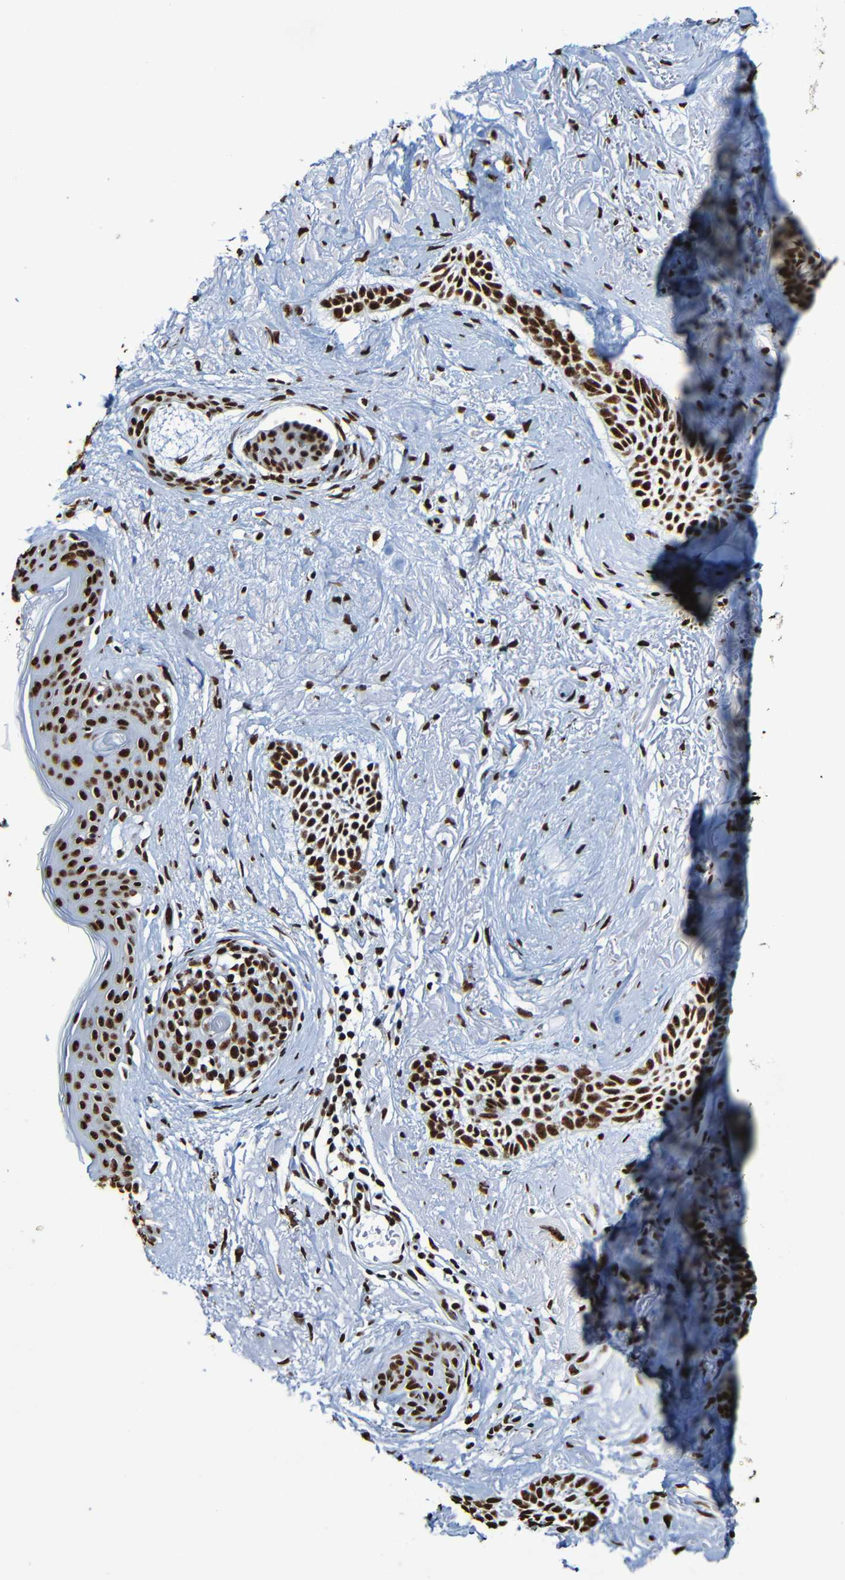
{"staining": {"intensity": "strong", "quantity": ">75%", "location": "nuclear"}, "tissue": "skin cancer", "cell_type": "Tumor cells", "image_type": "cancer", "snomed": [{"axis": "morphology", "description": "Normal tissue, NOS"}, {"axis": "morphology", "description": "Basal cell carcinoma"}, {"axis": "topography", "description": "Skin"}], "caption": "The image reveals immunohistochemical staining of skin cancer. There is strong nuclear staining is appreciated in about >75% of tumor cells. (Brightfield microscopy of DAB IHC at high magnification).", "gene": "SRSF3", "patient": {"sex": "female", "age": 84}}